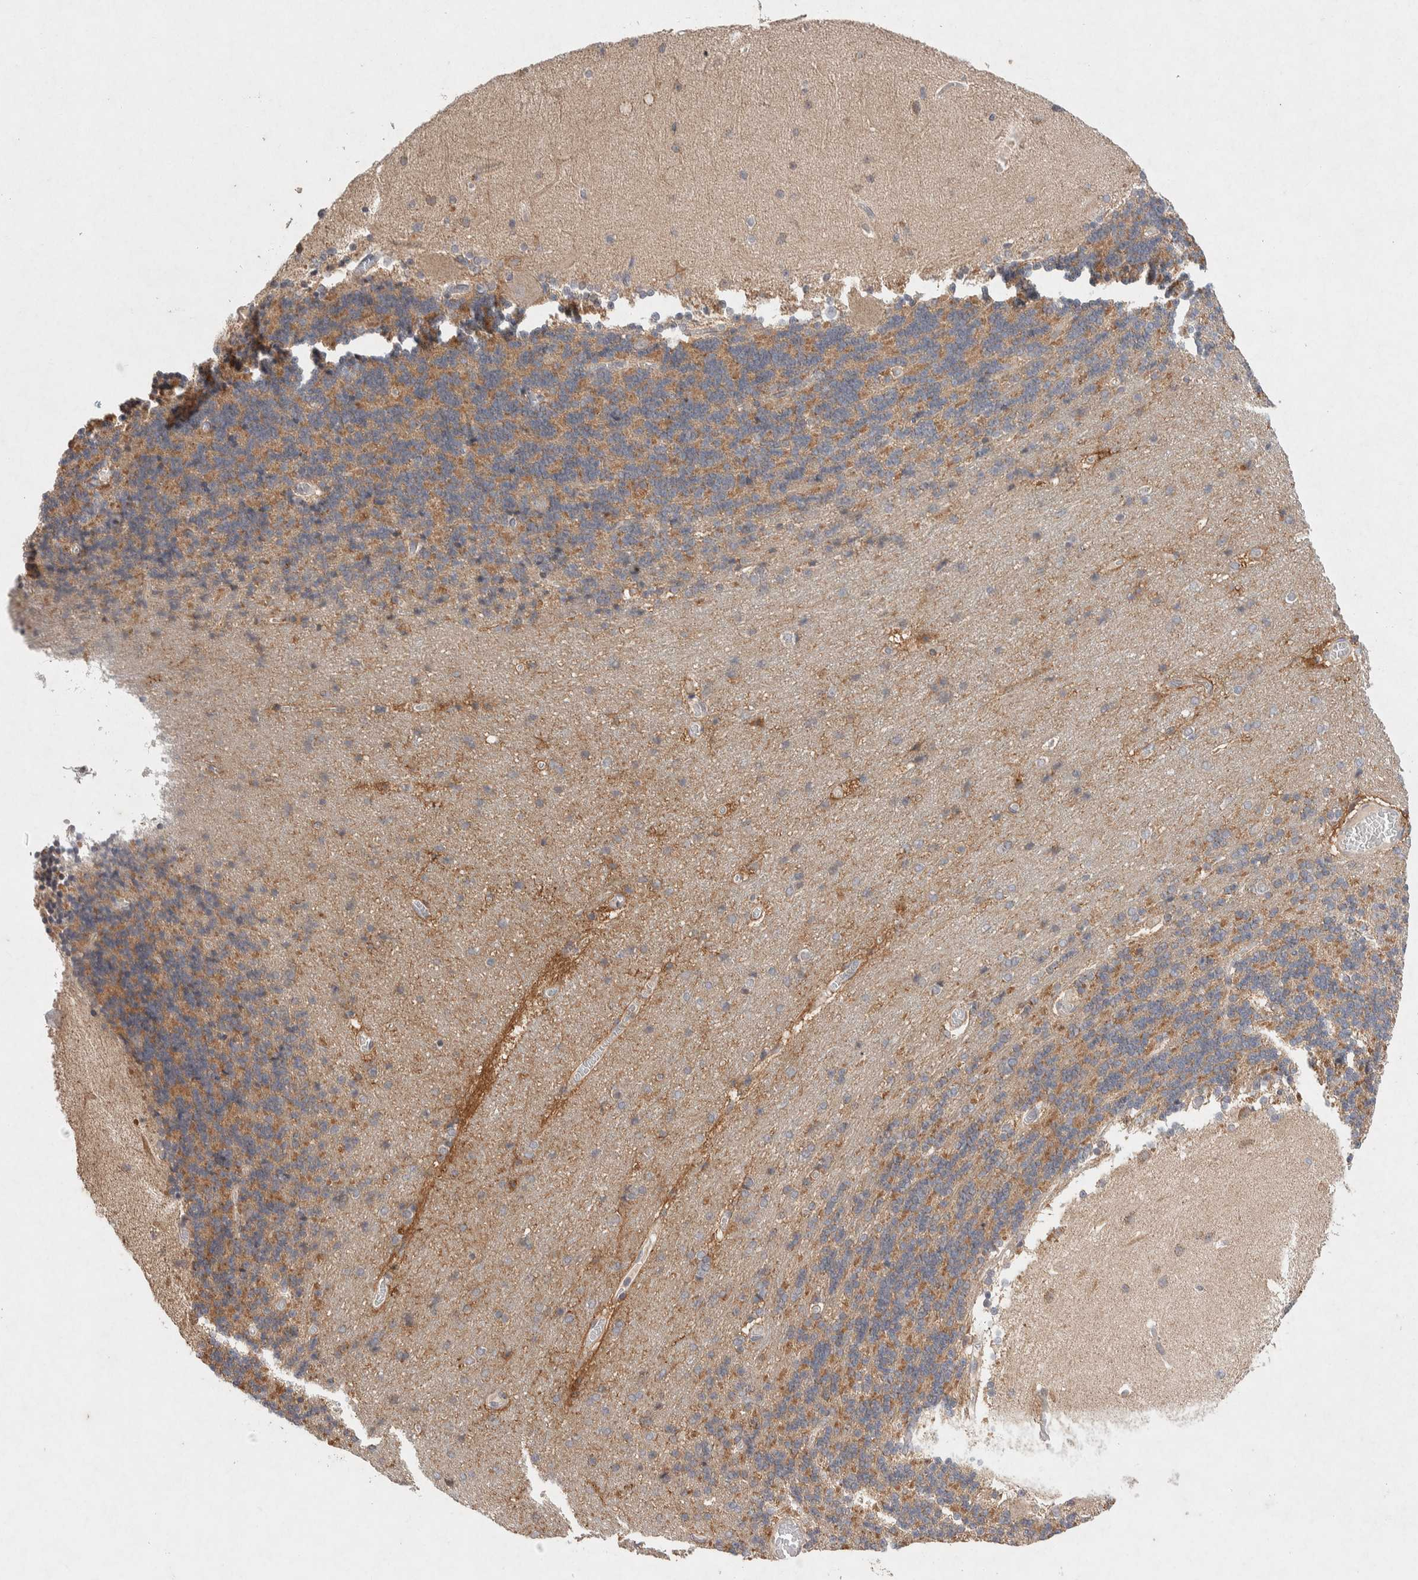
{"staining": {"intensity": "moderate", "quantity": "25%-75%", "location": "cytoplasmic/membranous"}, "tissue": "cerebellum", "cell_type": "Cells in granular layer", "image_type": "normal", "snomed": [{"axis": "morphology", "description": "Normal tissue, NOS"}, {"axis": "topography", "description": "Cerebellum"}], "caption": "Protein expression analysis of benign cerebellum shows moderate cytoplasmic/membranous positivity in about 25%-75% of cells in granular layer. Nuclei are stained in blue.", "gene": "CMTM4", "patient": {"sex": "female", "age": 54}}